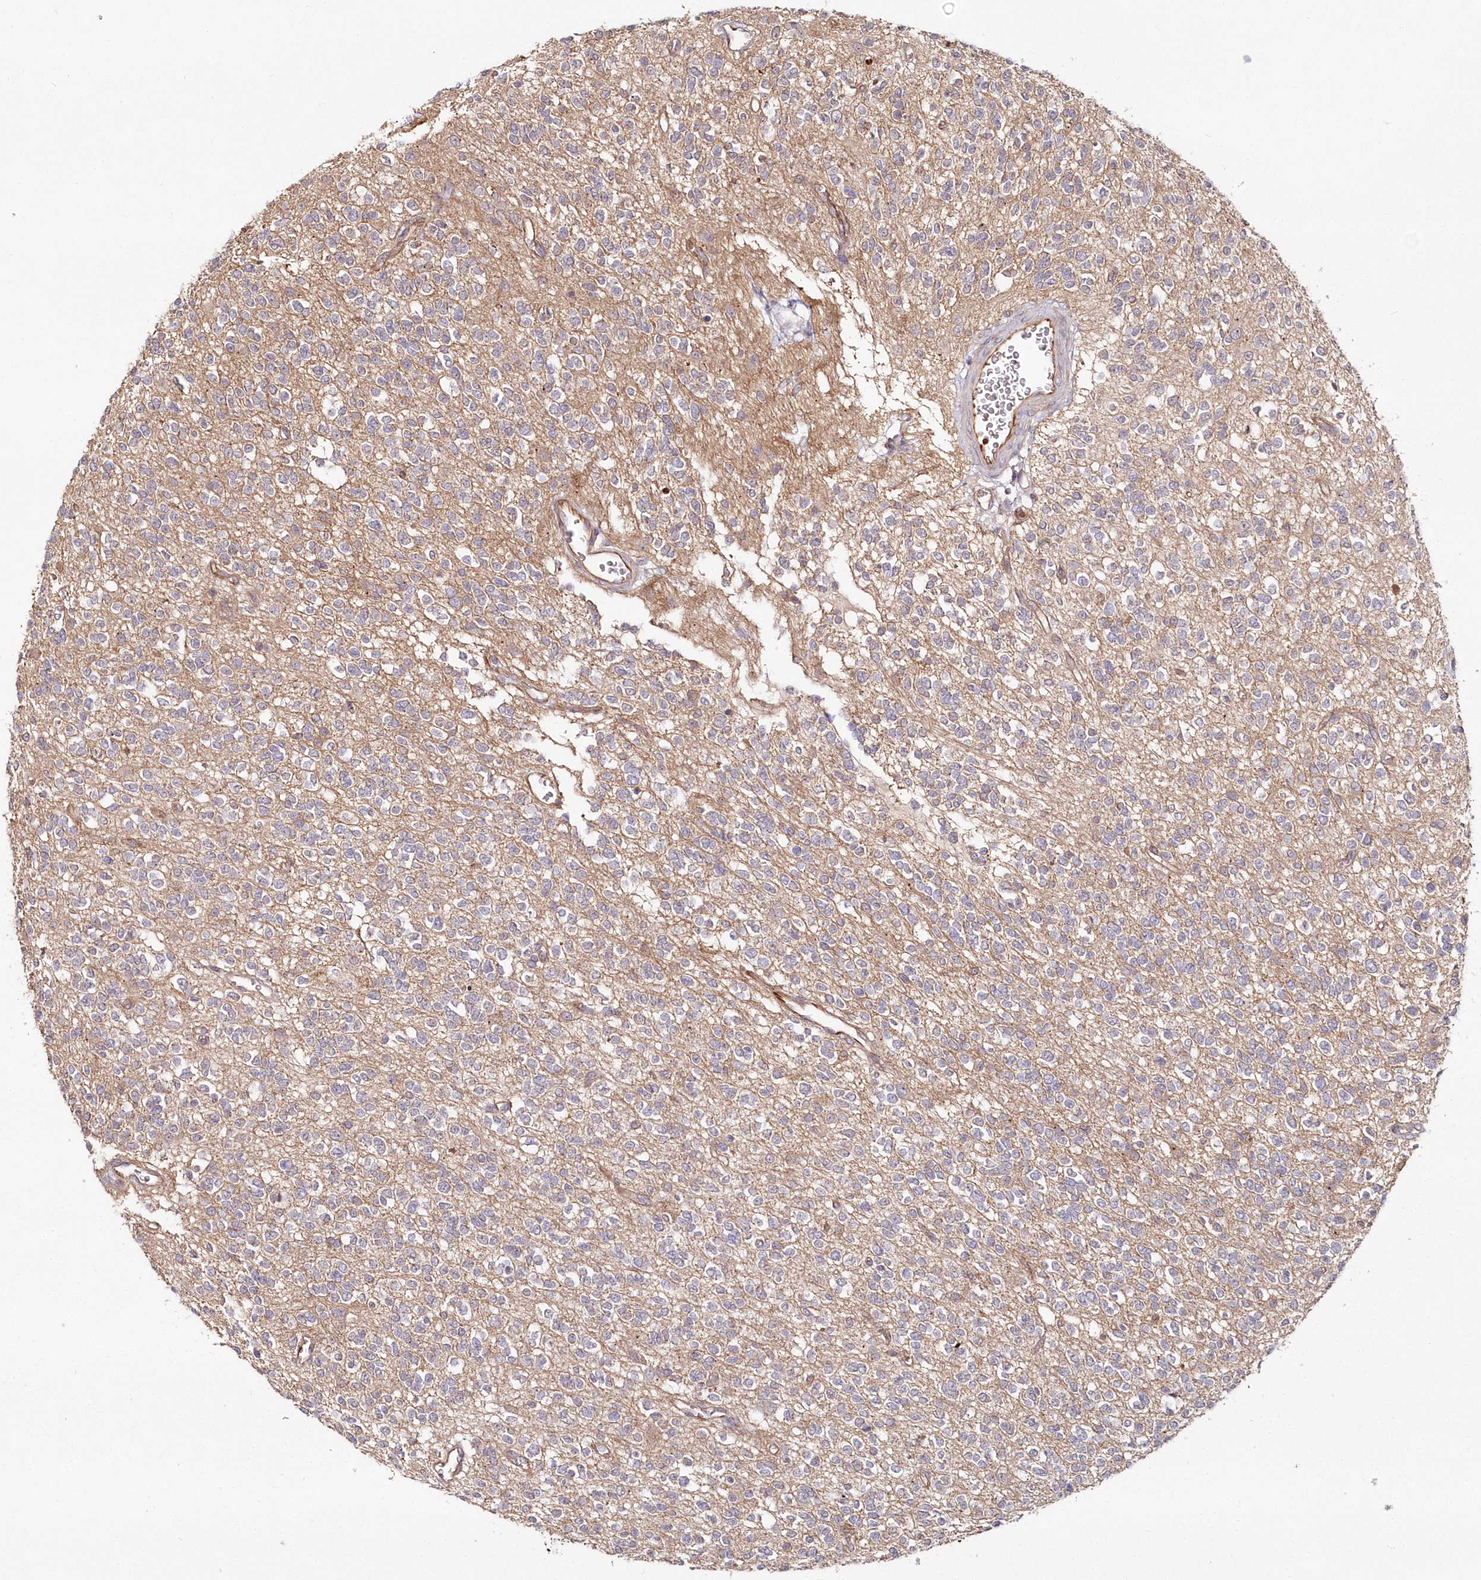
{"staining": {"intensity": "negative", "quantity": "none", "location": "none"}, "tissue": "glioma", "cell_type": "Tumor cells", "image_type": "cancer", "snomed": [{"axis": "morphology", "description": "Glioma, malignant, High grade"}, {"axis": "topography", "description": "Brain"}], "caption": "Malignant glioma (high-grade) was stained to show a protein in brown. There is no significant staining in tumor cells. Brightfield microscopy of immunohistochemistry (IHC) stained with DAB (3,3'-diaminobenzidine) (brown) and hematoxylin (blue), captured at high magnification.", "gene": "HYCC2", "patient": {"sex": "male", "age": 34}}